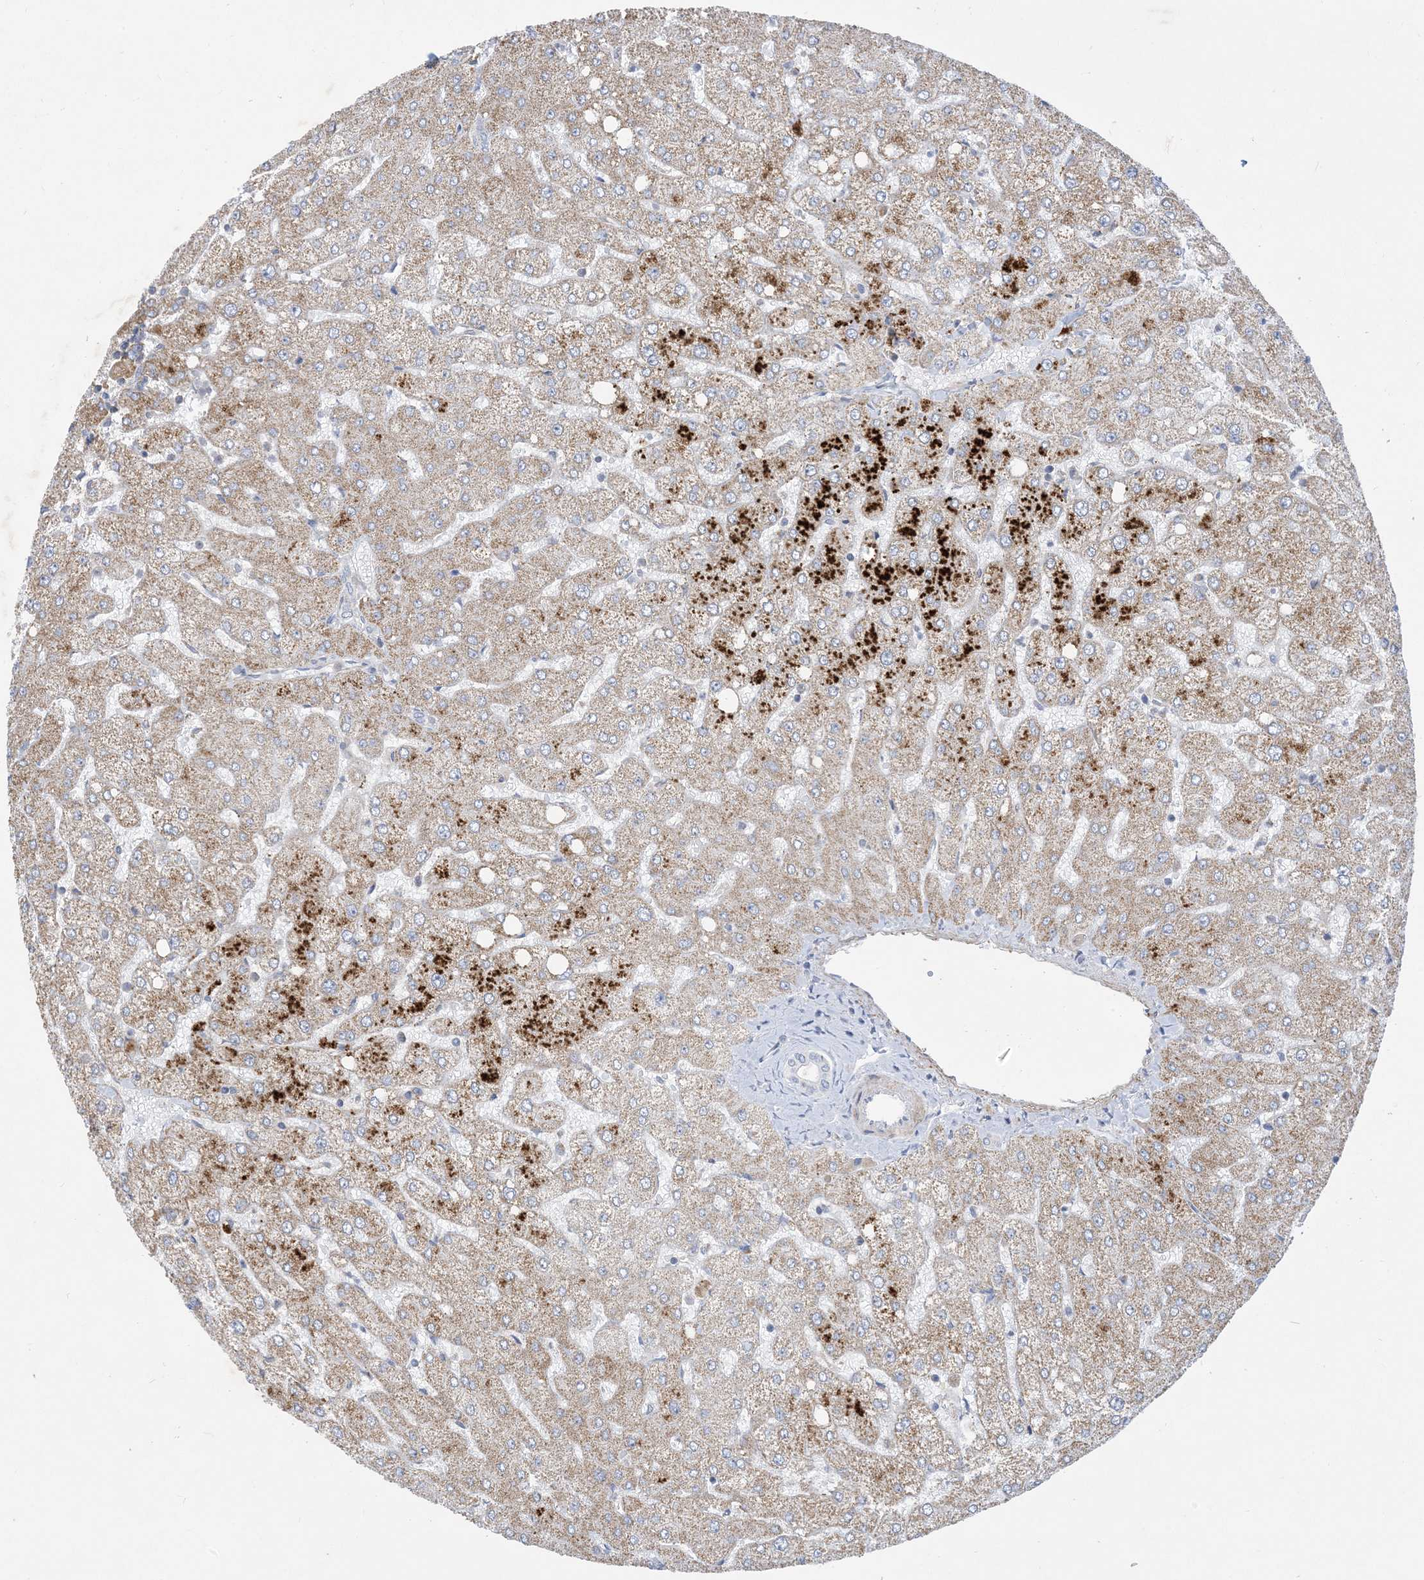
{"staining": {"intensity": "negative", "quantity": "none", "location": "none"}, "tissue": "liver", "cell_type": "Cholangiocytes", "image_type": "normal", "snomed": [{"axis": "morphology", "description": "Normal tissue, NOS"}, {"axis": "topography", "description": "Liver"}], "caption": "Immunohistochemical staining of benign human liver displays no significant staining in cholangiocytes. (DAB (3,3'-diaminobenzidine) immunohistochemistry with hematoxylin counter stain).", "gene": "AOC1", "patient": {"sex": "female", "age": 54}}